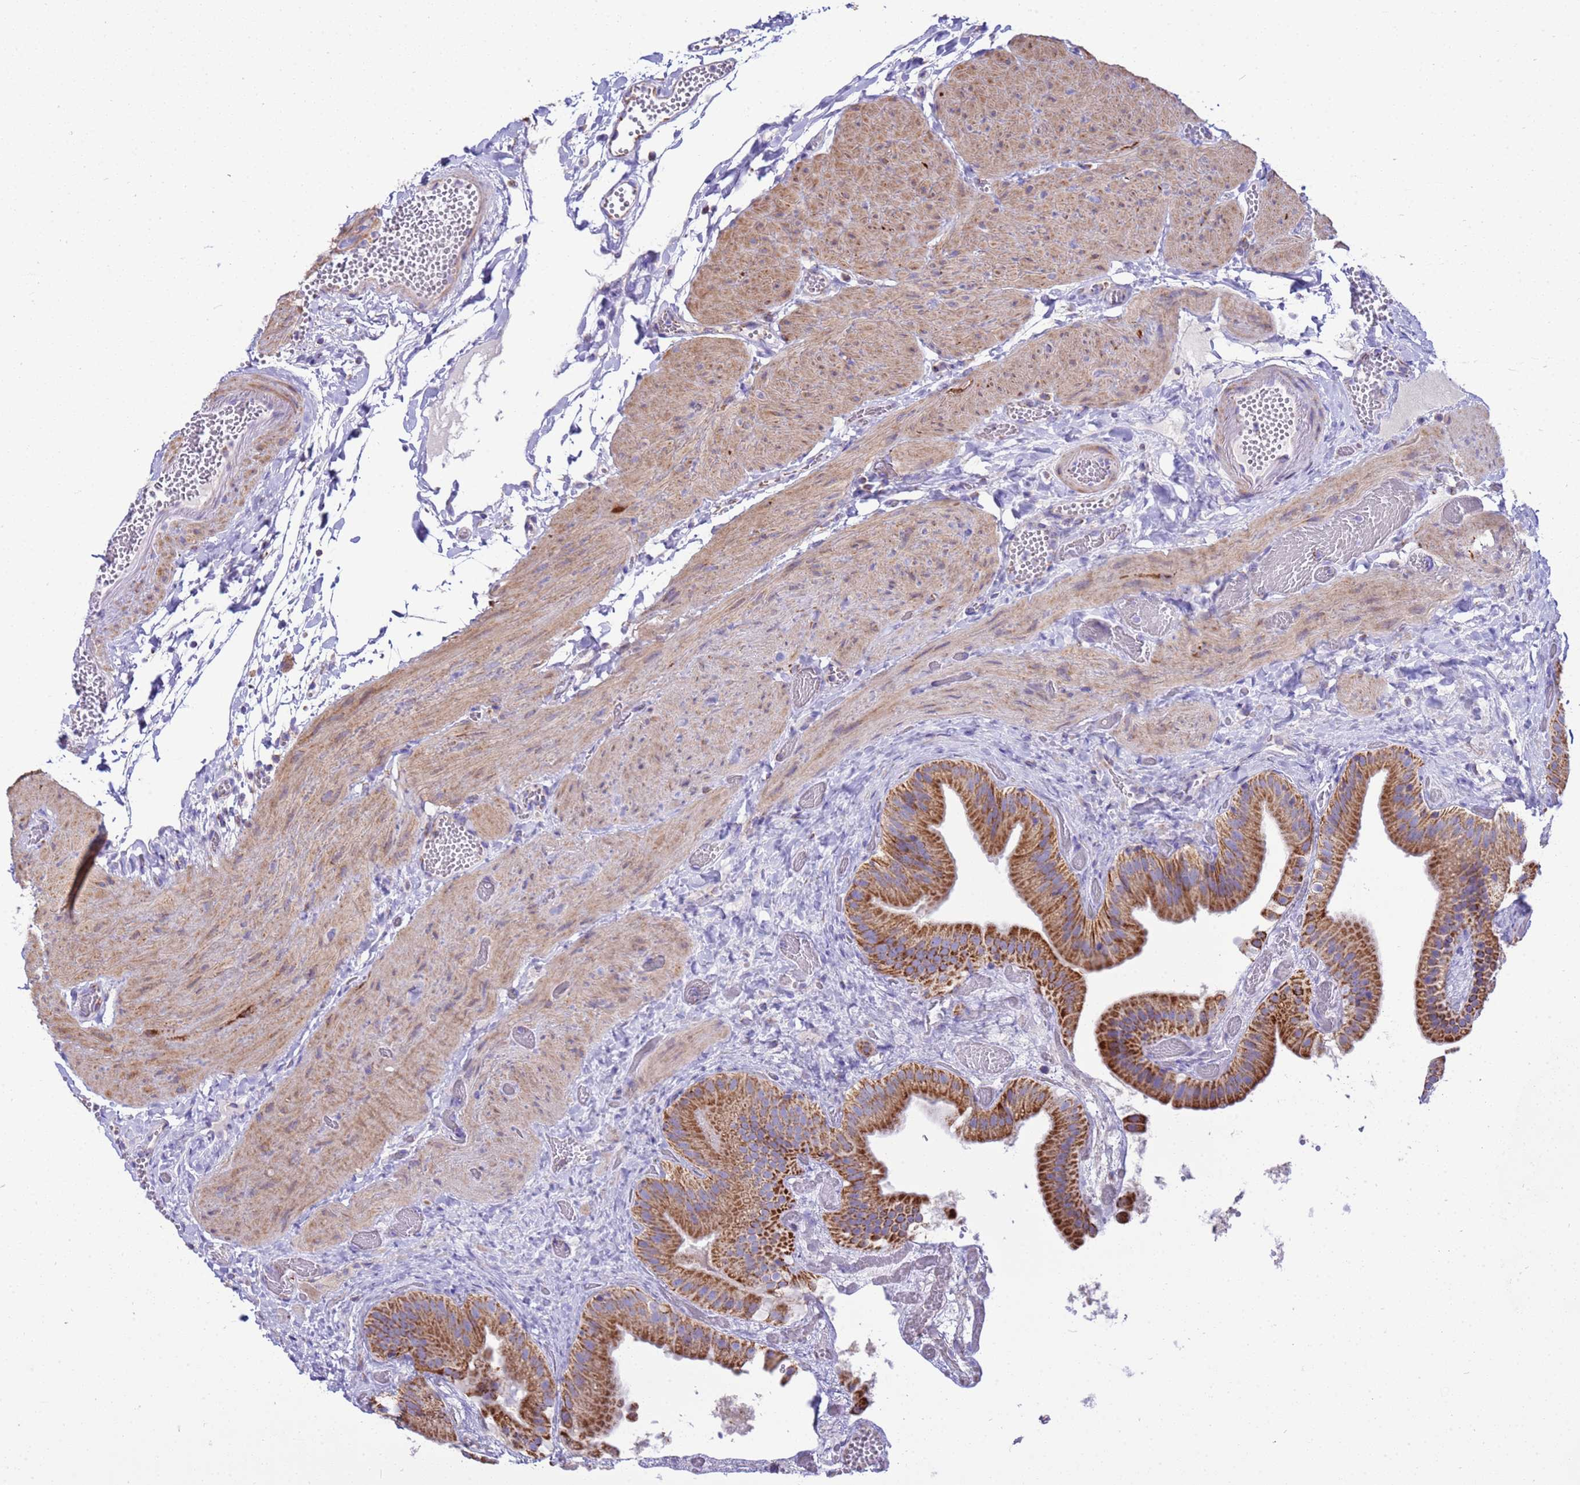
{"staining": {"intensity": "strong", "quantity": ">75%", "location": "cytoplasmic/membranous"}, "tissue": "gallbladder", "cell_type": "Glandular cells", "image_type": "normal", "snomed": [{"axis": "morphology", "description": "Normal tissue, NOS"}, {"axis": "topography", "description": "Gallbladder"}], "caption": "DAB immunohistochemical staining of benign human gallbladder reveals strong cytoplasmic/membranous protein expression in approximately >75% of glandular cells.", "gene": "RNF165", "patient": {"sex": "female", "age": 64}}